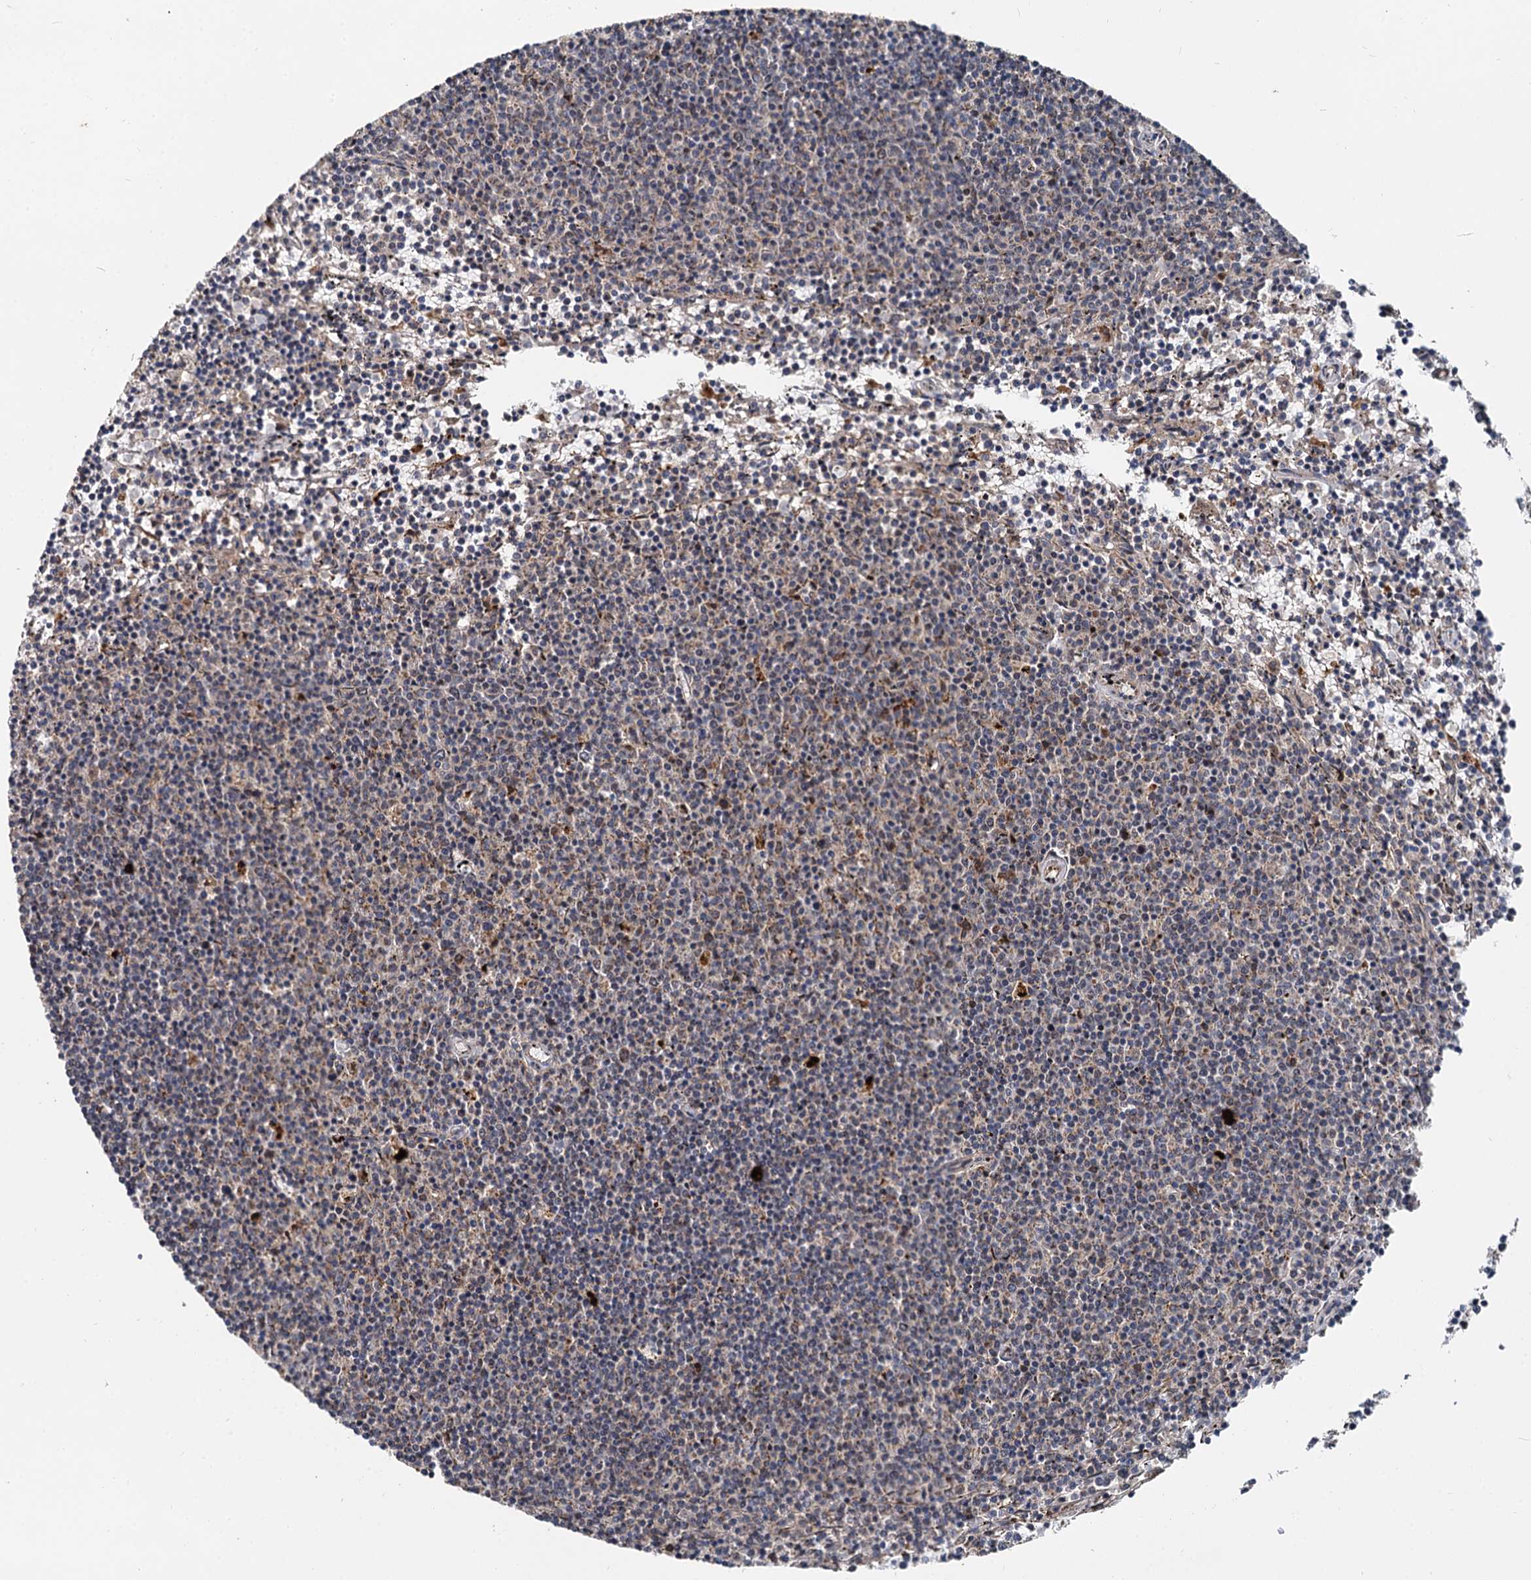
{"staining": {"intensity": "negative", "quantity": "none", "location": "none"}, "tissue": "lymphoma", "cell_type": "Tumor cells", "image_type": "cancer", "snomed": [{"axis": "morphology", "description": "Malignant lymphoma, non-Hodgkin's type, Low grade"}, {"axis": "topography", "description": "Spleen"}], "caption": "DAB immunohistochemical staining of lymphoma shows no significant staining in tumor cells. The staining was performed using DAB to visualize the protein expression in brown, while the nuclei were stained in blue with hematoxylin (Magnification: 20x).", "gene": "SPRYD3", "patient": {"sex": "female", "age": 50}}